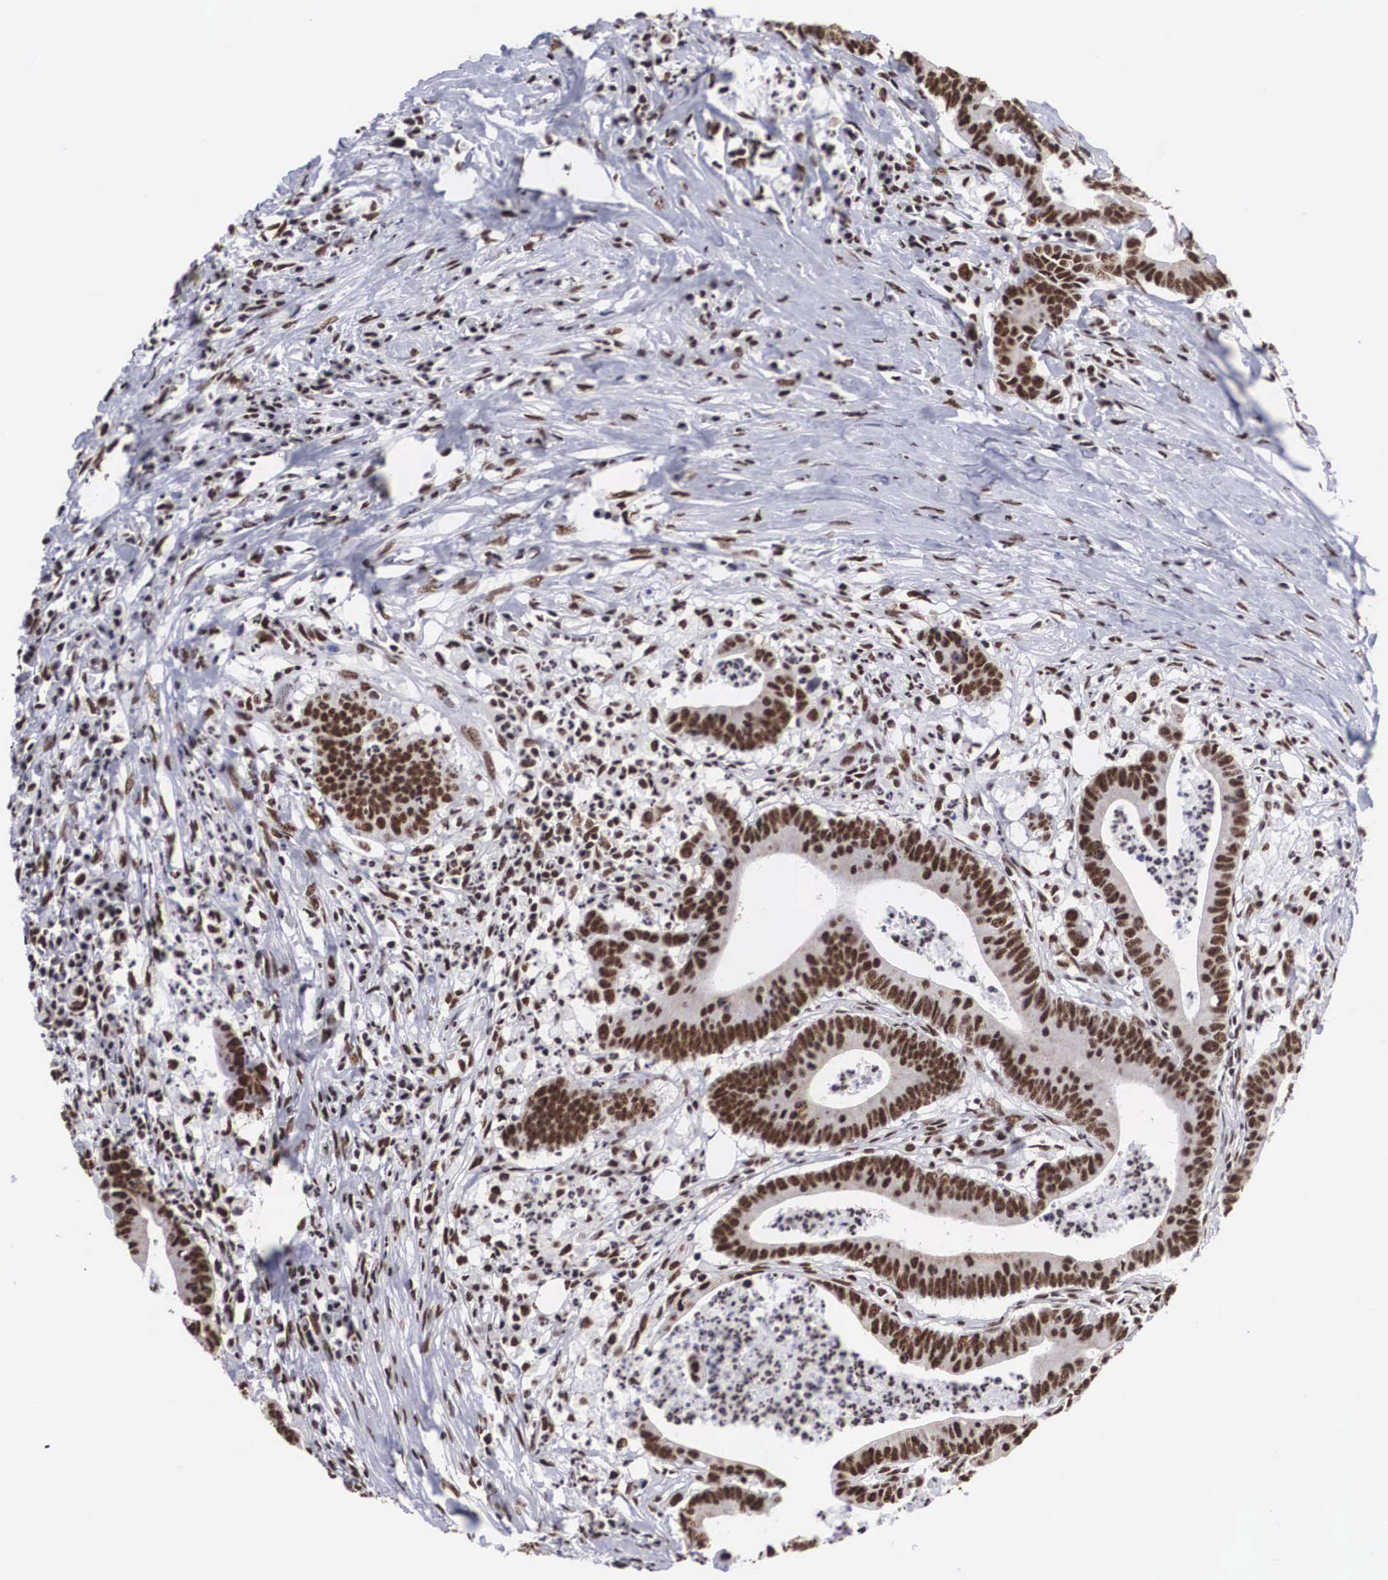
{"staining": {"intensity": "moderate", "quantity": ">75%", "location": "nuclear"}, "tissue": "colorectal cancer", "cell_type": "Tumor cells", "image_type": "cancer", "snomed": [{"axis": "morphology", "description": "Adenocarcinoma, NOS"}, {"axis": "topography", "description": "Colon"}], "caption": "The immunohistochemical stain labels moderate nuclear expression in tumor cells of adenocarcinoma (colorectal) tissue. (DAB IHC with brightfield microscopy, high magnification).", "gene": "ACIN1", "patient": {"sex": "male", "age": 55}}